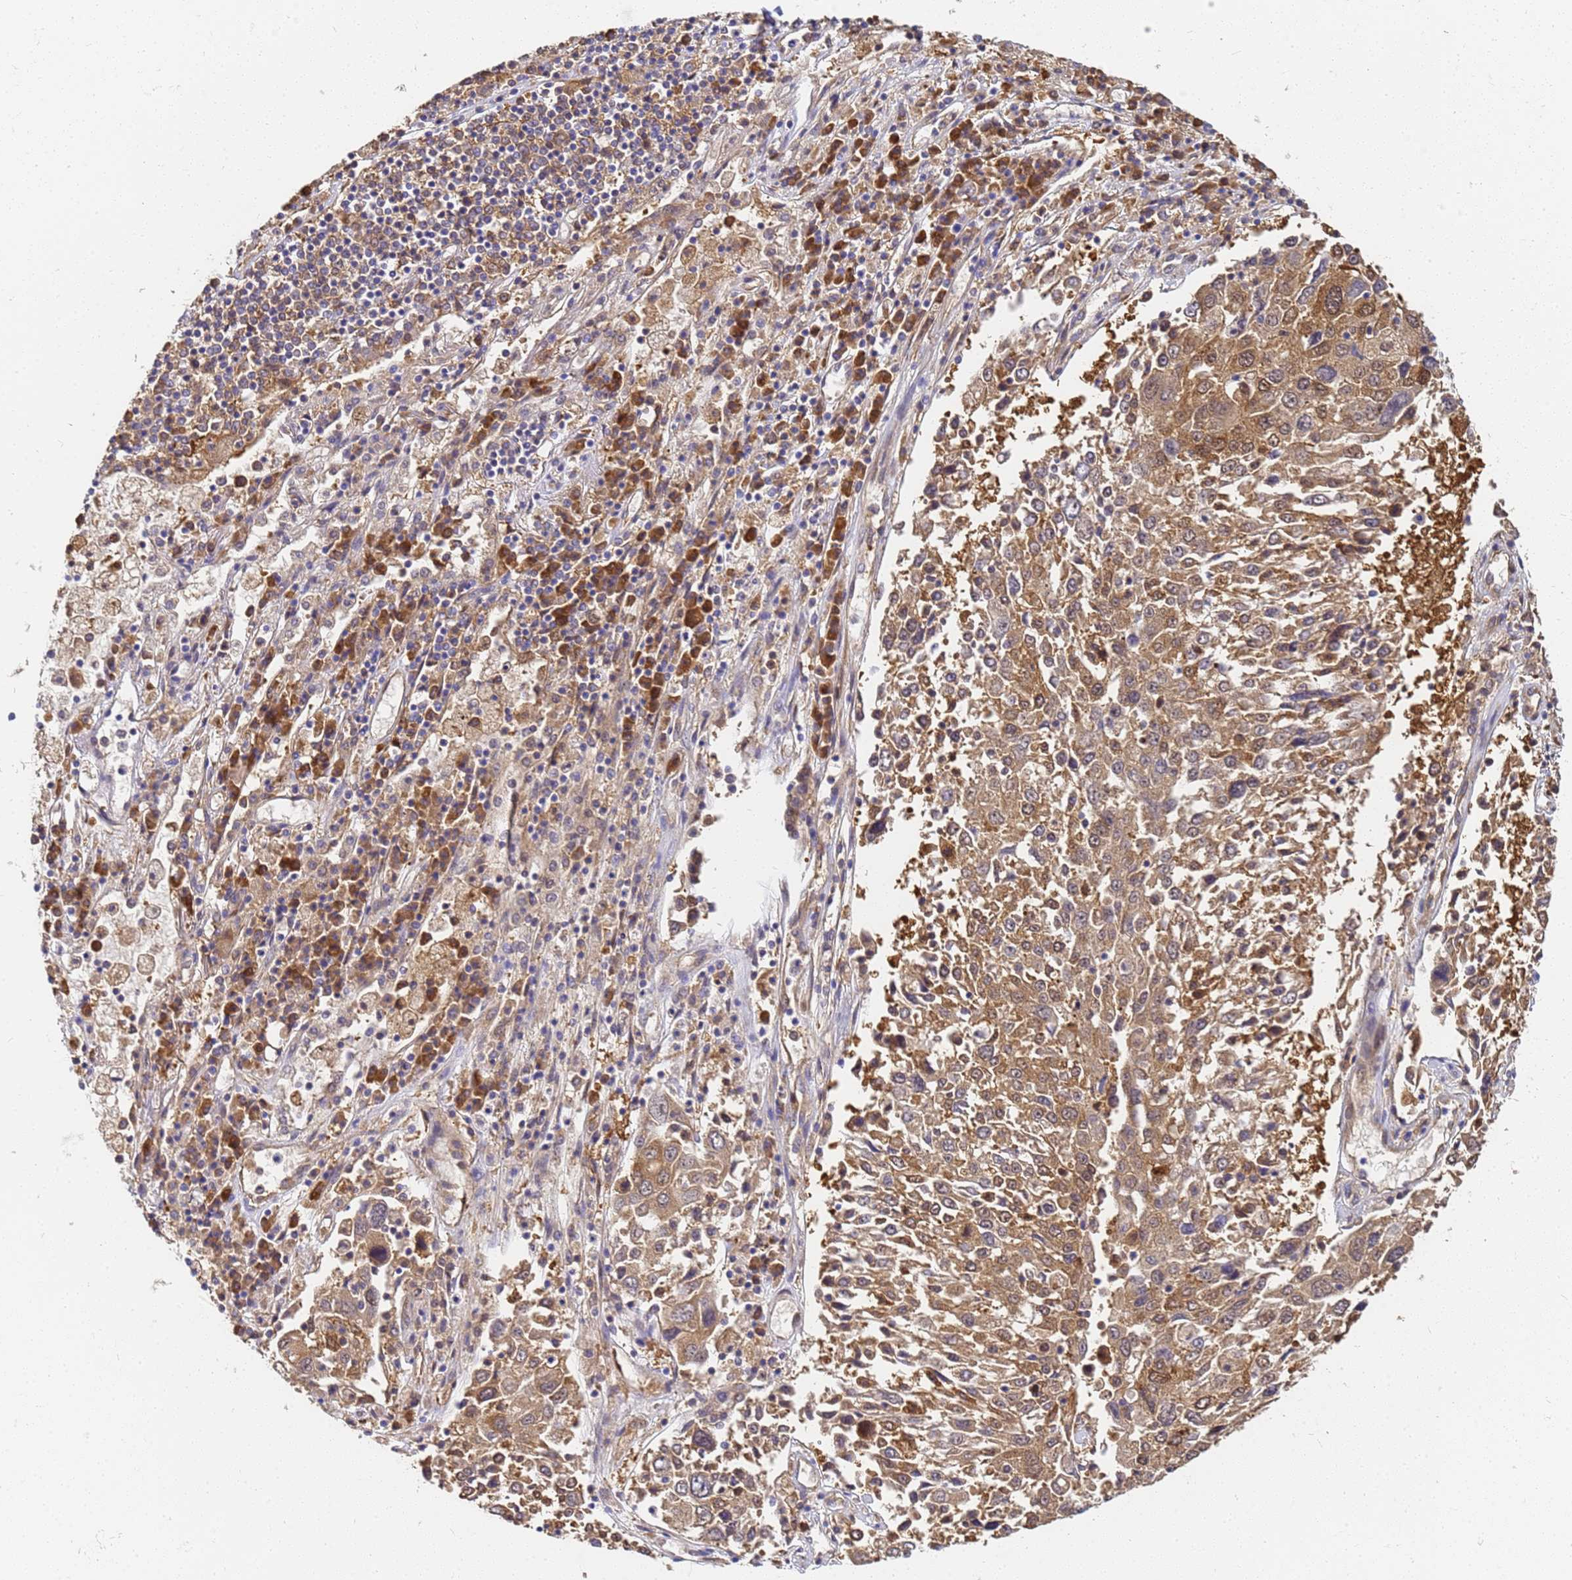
{"staining": {"intensity": "moderate", "quantity": ">75%", "location": "cytoplasmic/membranous"}, "tissue": "lung cancer", "cell_type": "Tumor cells", "image_type": "cancer", "snomed": [{"axis": "morphology", "description": "Squamous cell carcinoma, NOS"}, {"axis": "topography", "description": "Lung"}], "caption": "Protein analysis of lung cancer (squamous cell carcinoma) tissue reveals moderate cytoplasmic/membranous positivity in about >75% of tumor cells.", "gene": "NME1-NME2", "patient": {"sex": "male", "age": 65}}